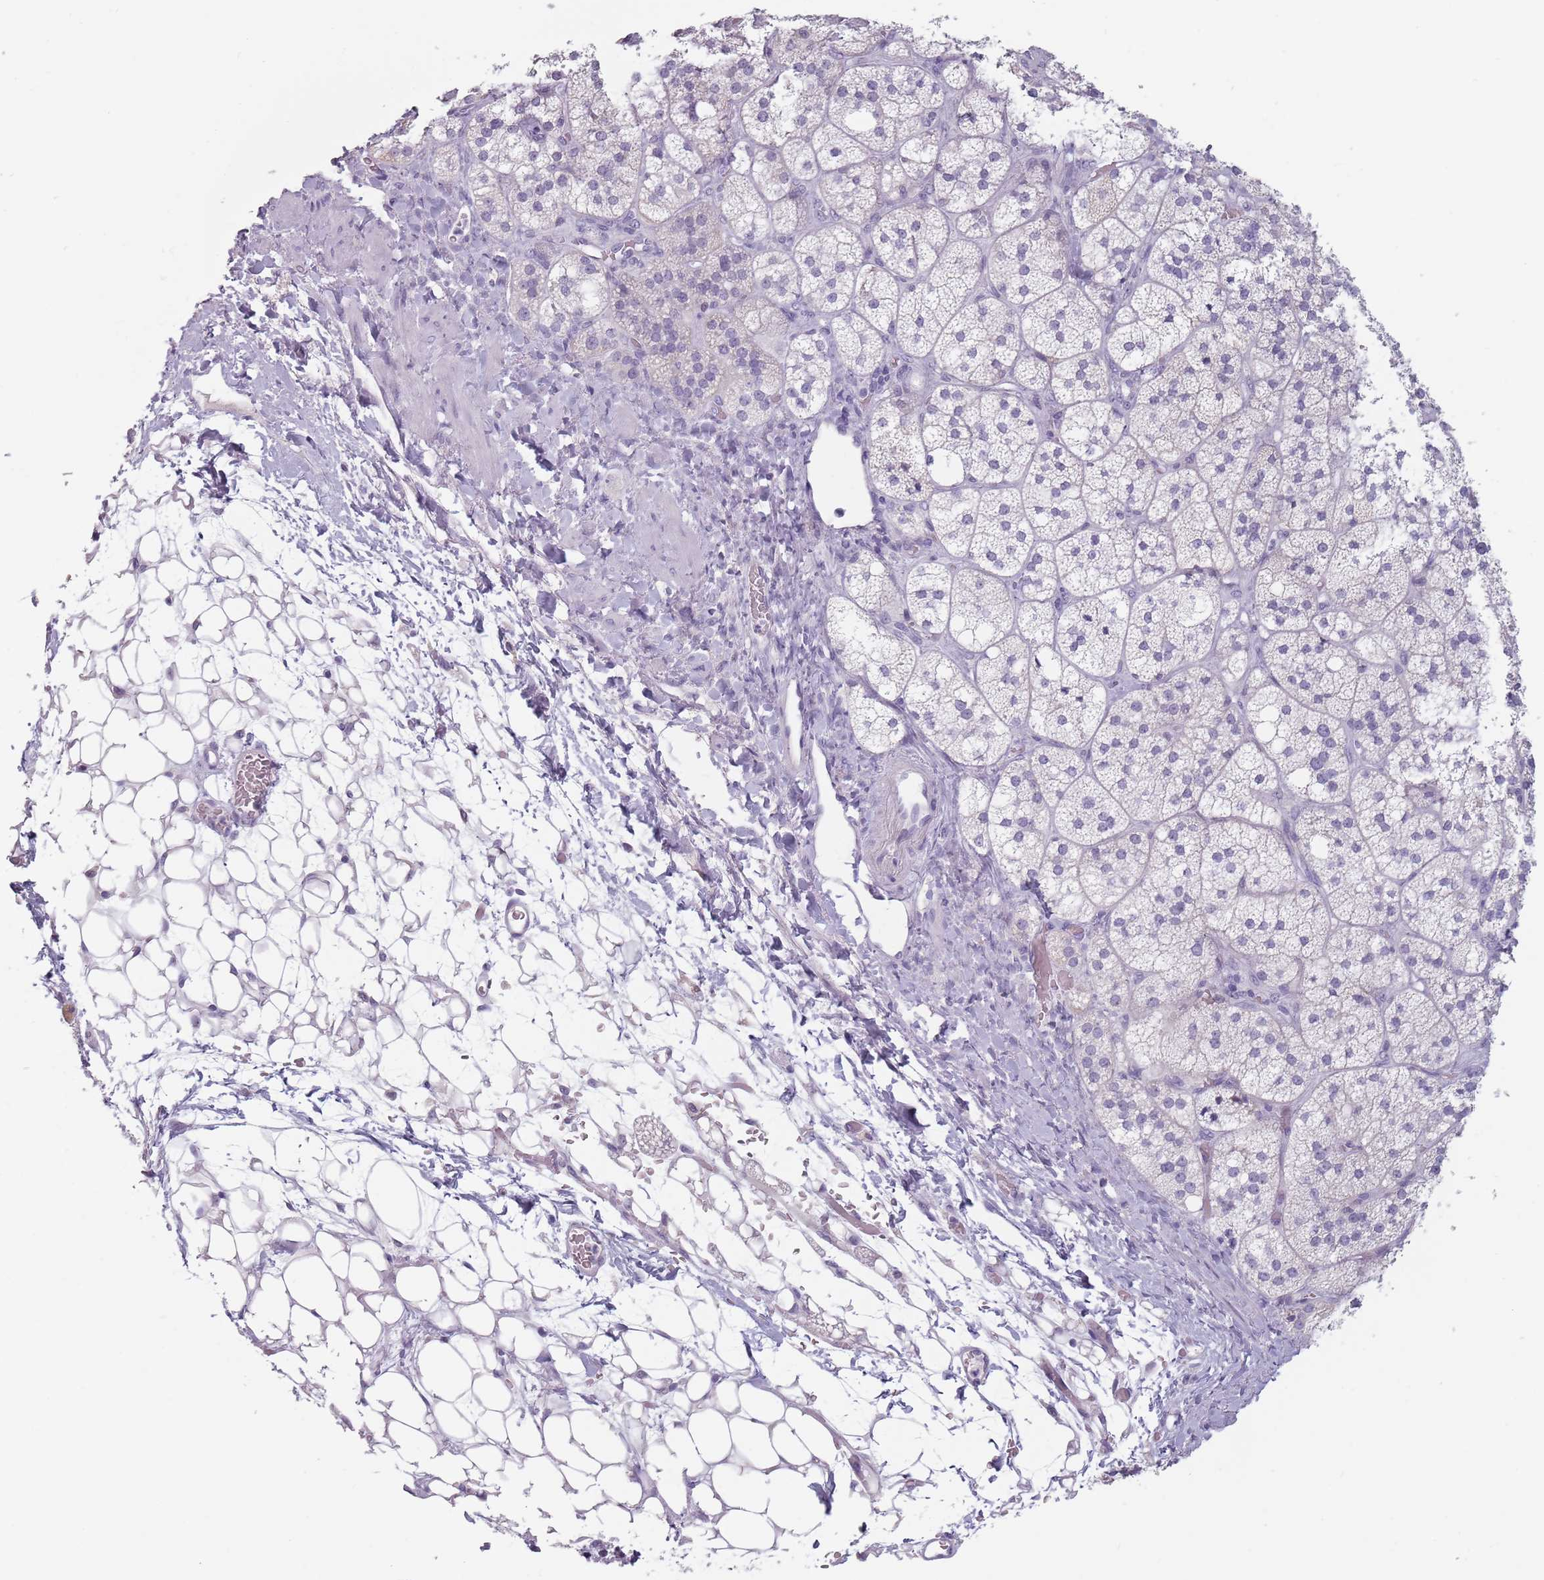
{"staining": {"intensity": "negative", "quantity": "none", "location": "none"}, "tissue": "adrenal gland", "cell_type": "Glandular cells", "image_type": "normal", "snomed": [{"axis": "morphology", "description": "Normal tissue, NOS"}, {"axis": "topography", "description": "Adrenal gland"}], "caption": "IHC histopathology image of benign human adrenal gland stained for a protein (brown), which exhibits no positivity in glandular cells. (Brightfield microscopy of DAB immunohistochemistry at high magnification).", "gene": "CEP19", "patient": {"sex": "male", "age": 61}}